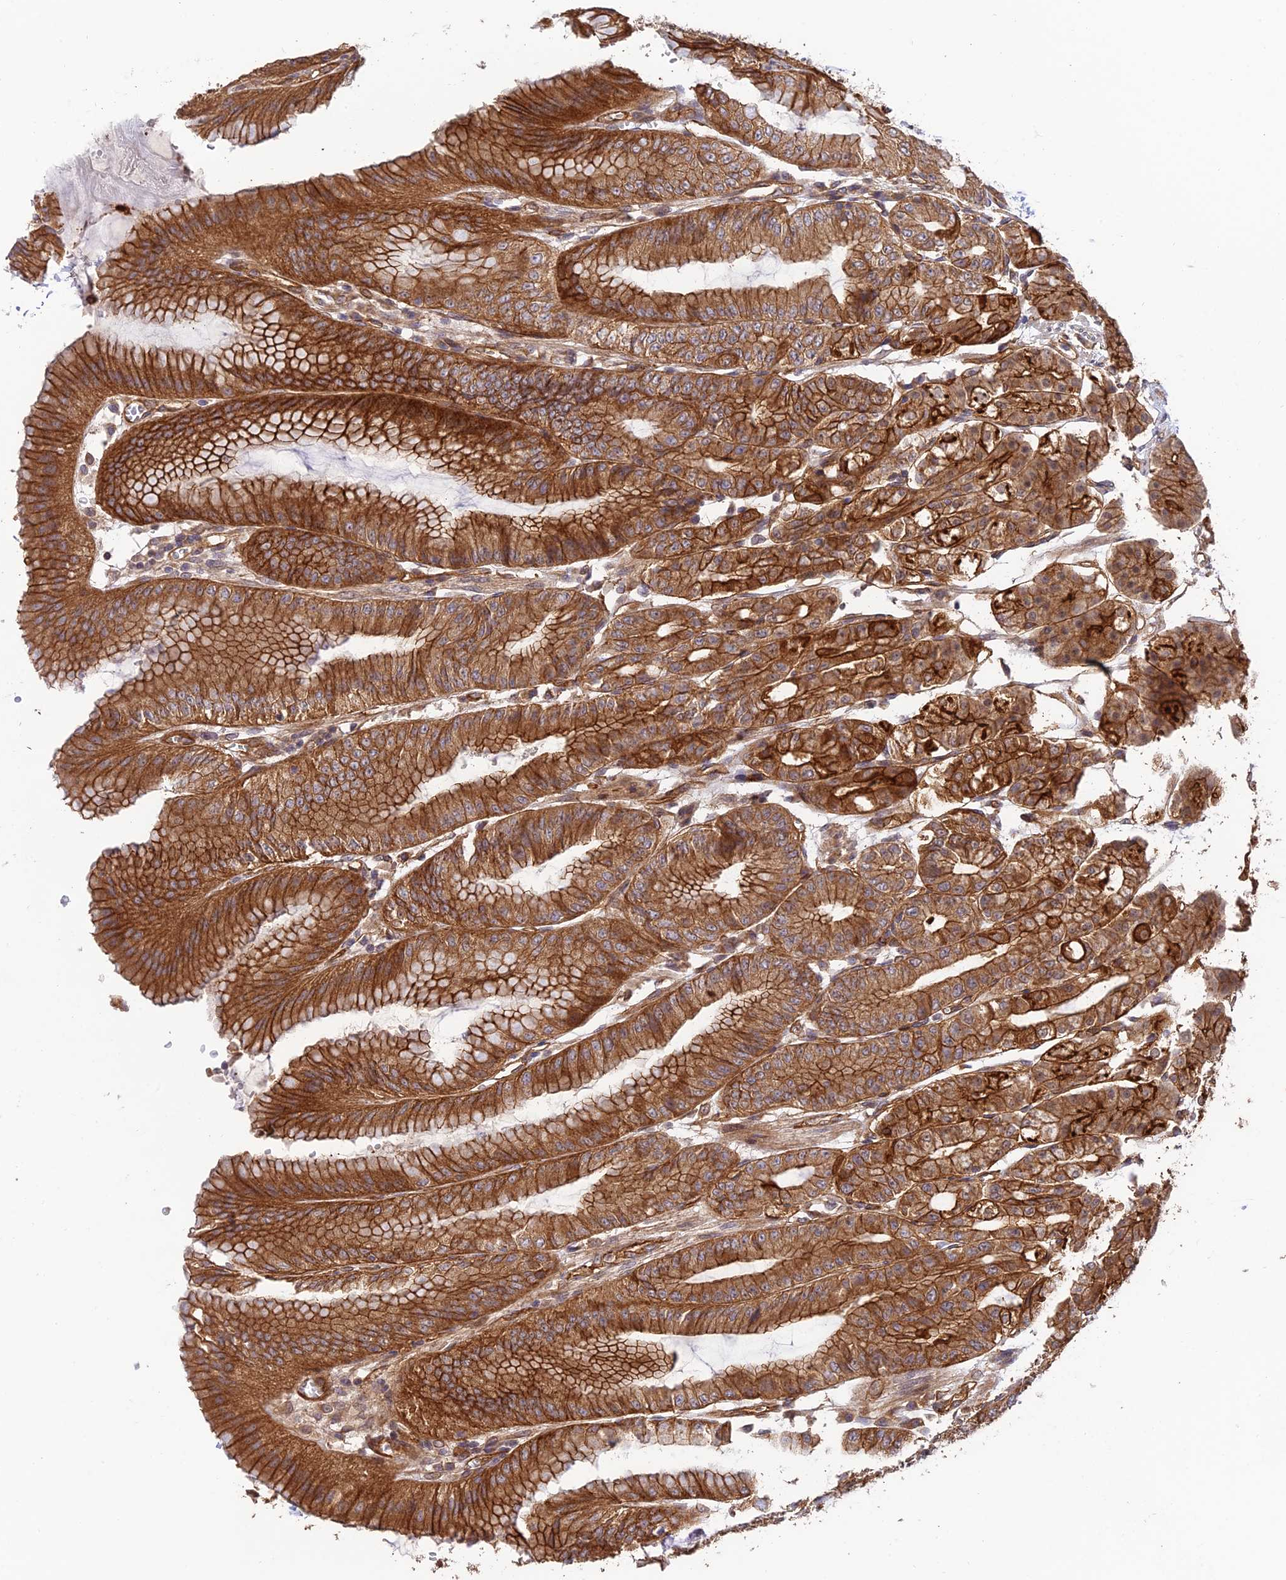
{"staining": {"intensity": "strong", "quantity": ">75%", "location": "cytoplasmic/membranous,nuclear"}, "tissue": "stomach", "cell_type": "Glandular cells", "image_type": "normal", "snomed": [{"axis": "morphology", "description": "Normal tissue, NOS"}, {"axis": "topography", "description": "Stomach, lower"}], "caption": "About >75% of glandular cells in normal stomach reveal strong cytoplasmic/membranous,nuclear protein positivity as visualized by brown immunohistochemical staining.", "gene": "HOMER2", "patient": {"sex": "male", "age": 71}}